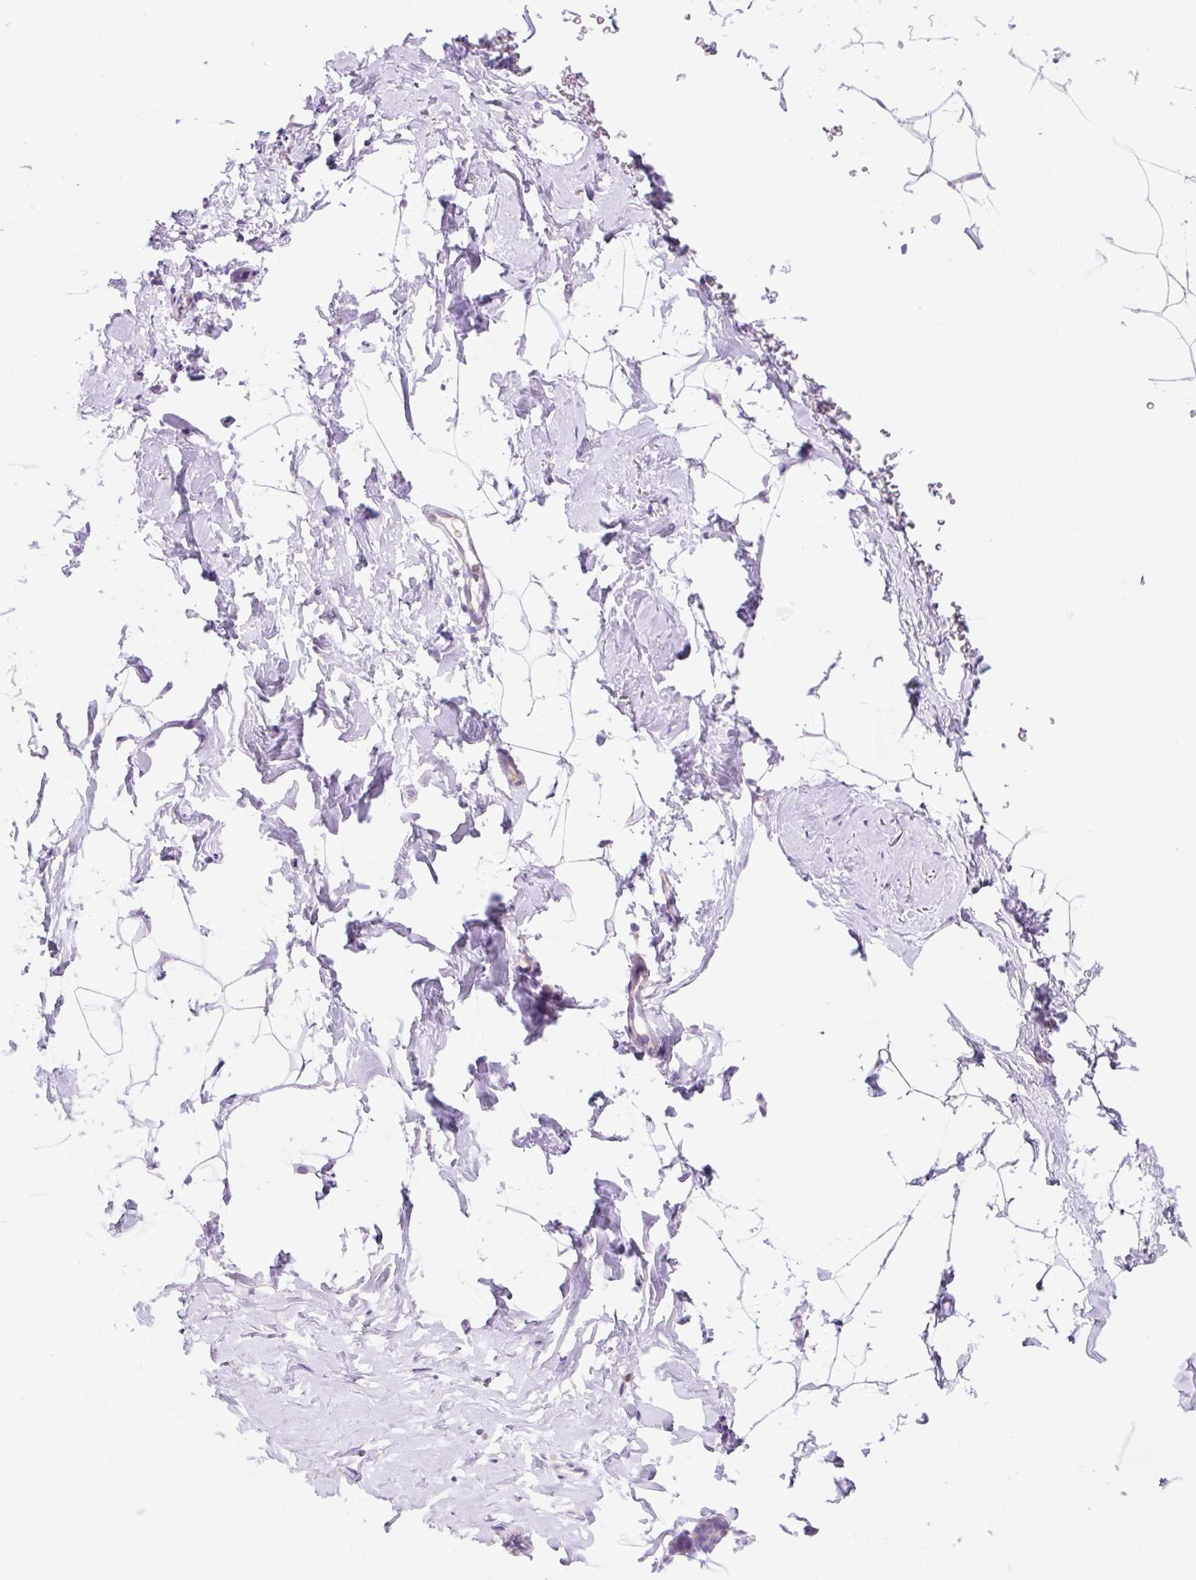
{"staining": {"intensity": "negative", "quantity": "none", "location": "none"}, "tissue": "breast", "cell_type": "Adipocytes", "image_type": "normal", "snomed": [{"axis": "morphology", "description": "Normal tissue, NOS"}, {"axis": "topography", "description": "Breast"}], "caption": "Micrograph shows no protein expression in adipocytes of unremarkable breast.", "gene": "CELF6", "patient": {"sex": "female", "age": 32}}